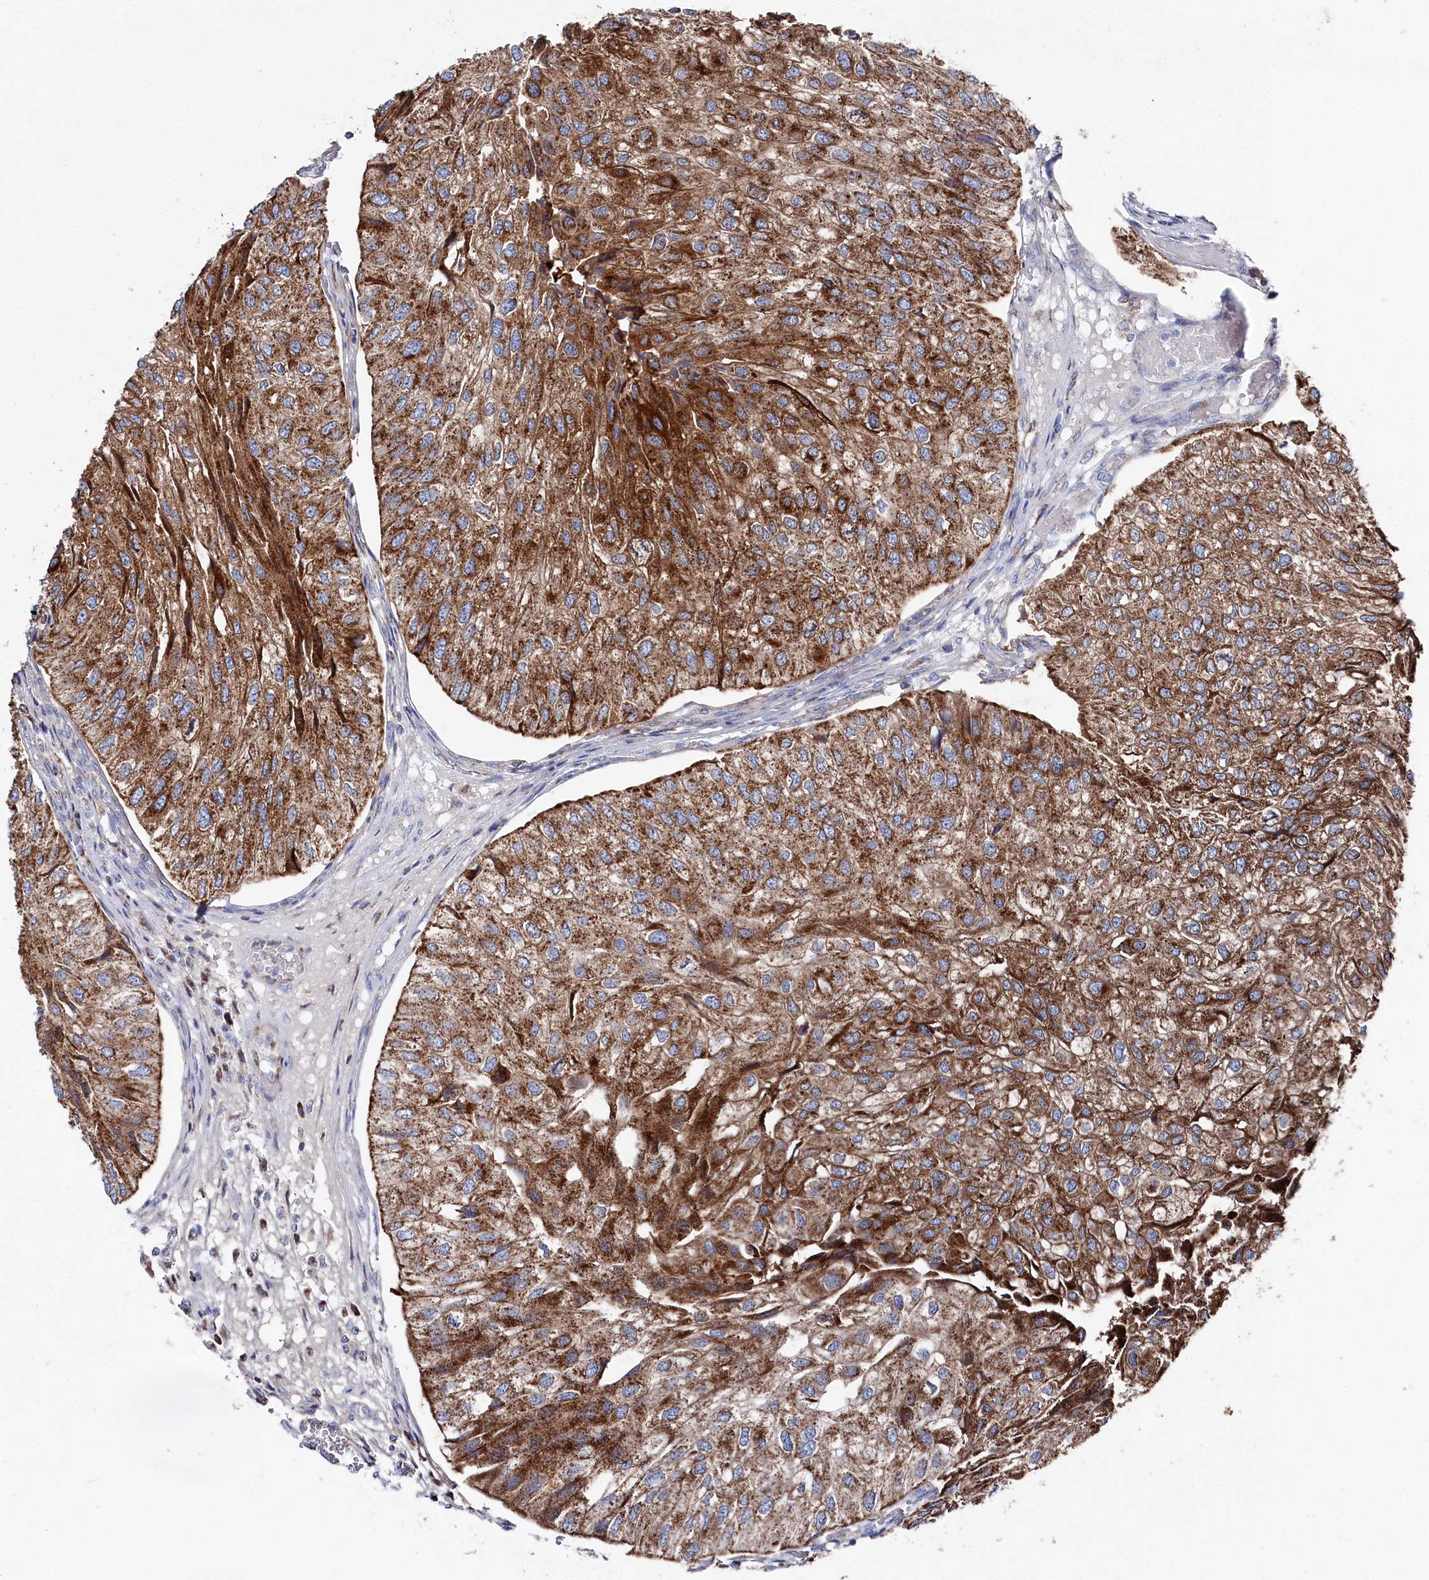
{"staining": {"intensity": "strong", "quantity": ">75%", "location": "cytoplasmic/membranous"}, "tissue": "urothelial cancer", "cell_type": "Tumor cells", "image_type": "cancer", "snomed": [{"axis": "morphology", "description": "Urothelial carcinoma, Low grade"}, {"axis": "topography", "description": "Urinary bladder"}], "caption": "Immunohistochemical staining of human urothelial cancer demonstrates high levels of strong cytoplasmic/membranous protein positivity in about >75% of tumor cells.", "gene": "GLS2", "patient": {"sex": "female", "age": 89}}